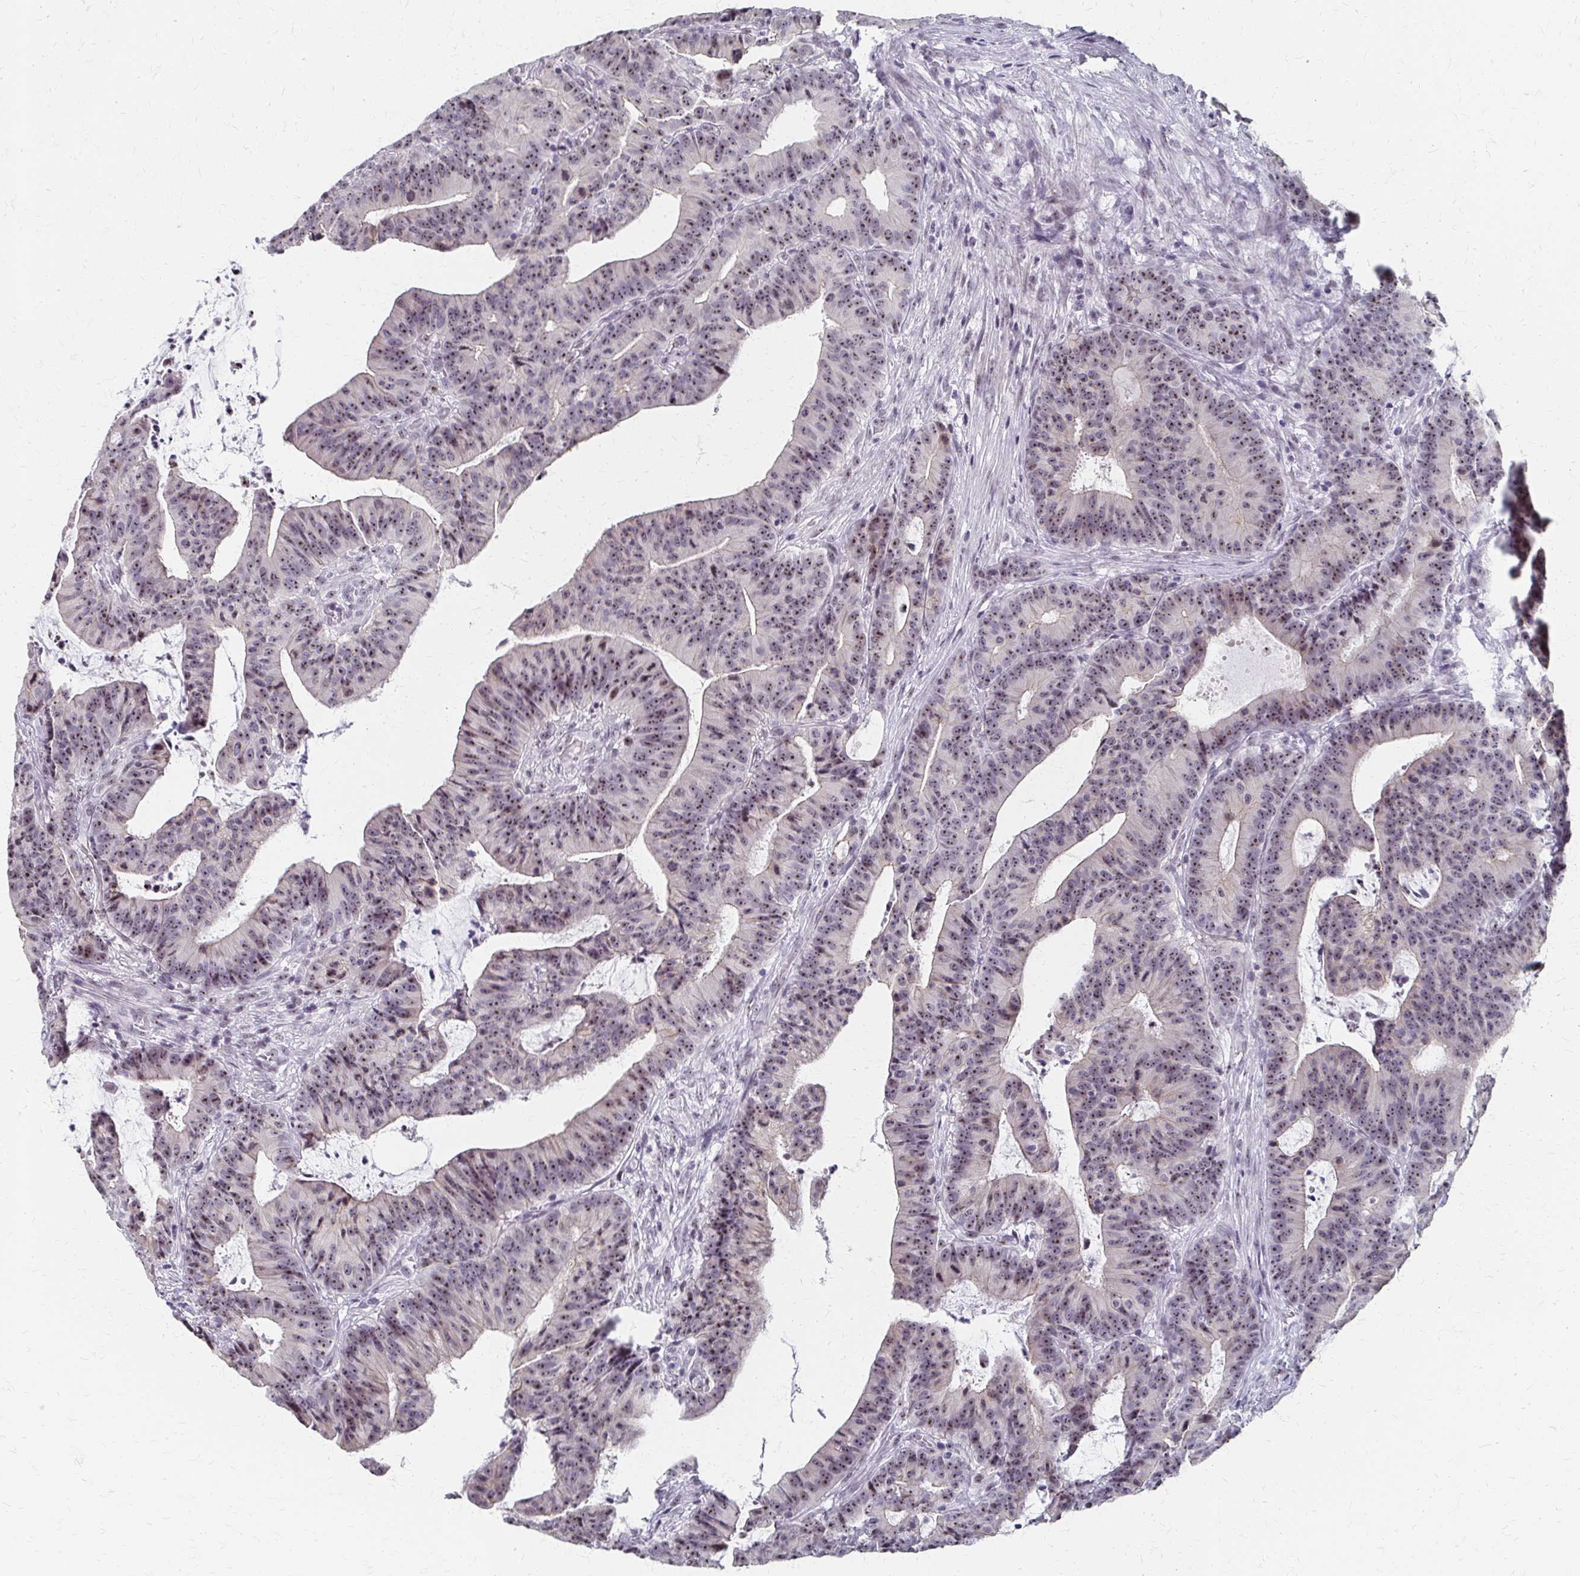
{"staining": {"intensity": "moderate", "quantity": ">75%", "location": "nuclear"}, "tissue": "colorectal cancer", "cell_type": "Tumor cells", "image_type": "cancer", "snomed": [{"axis": "morphology", "description": "Adenocarcinoma, NOS"}, {"axis": "topography", "description": "Colon"}], "caption": "High-power microscopy captured an IHC histopathology image of adenocarcinoma (colorectal), revealing moderate nuclear positivity in approximately >75% of tumor cells. Nuclei are stained in blue.", "gene": "PES1", "patient": {"sex": "female", "age": 78}}